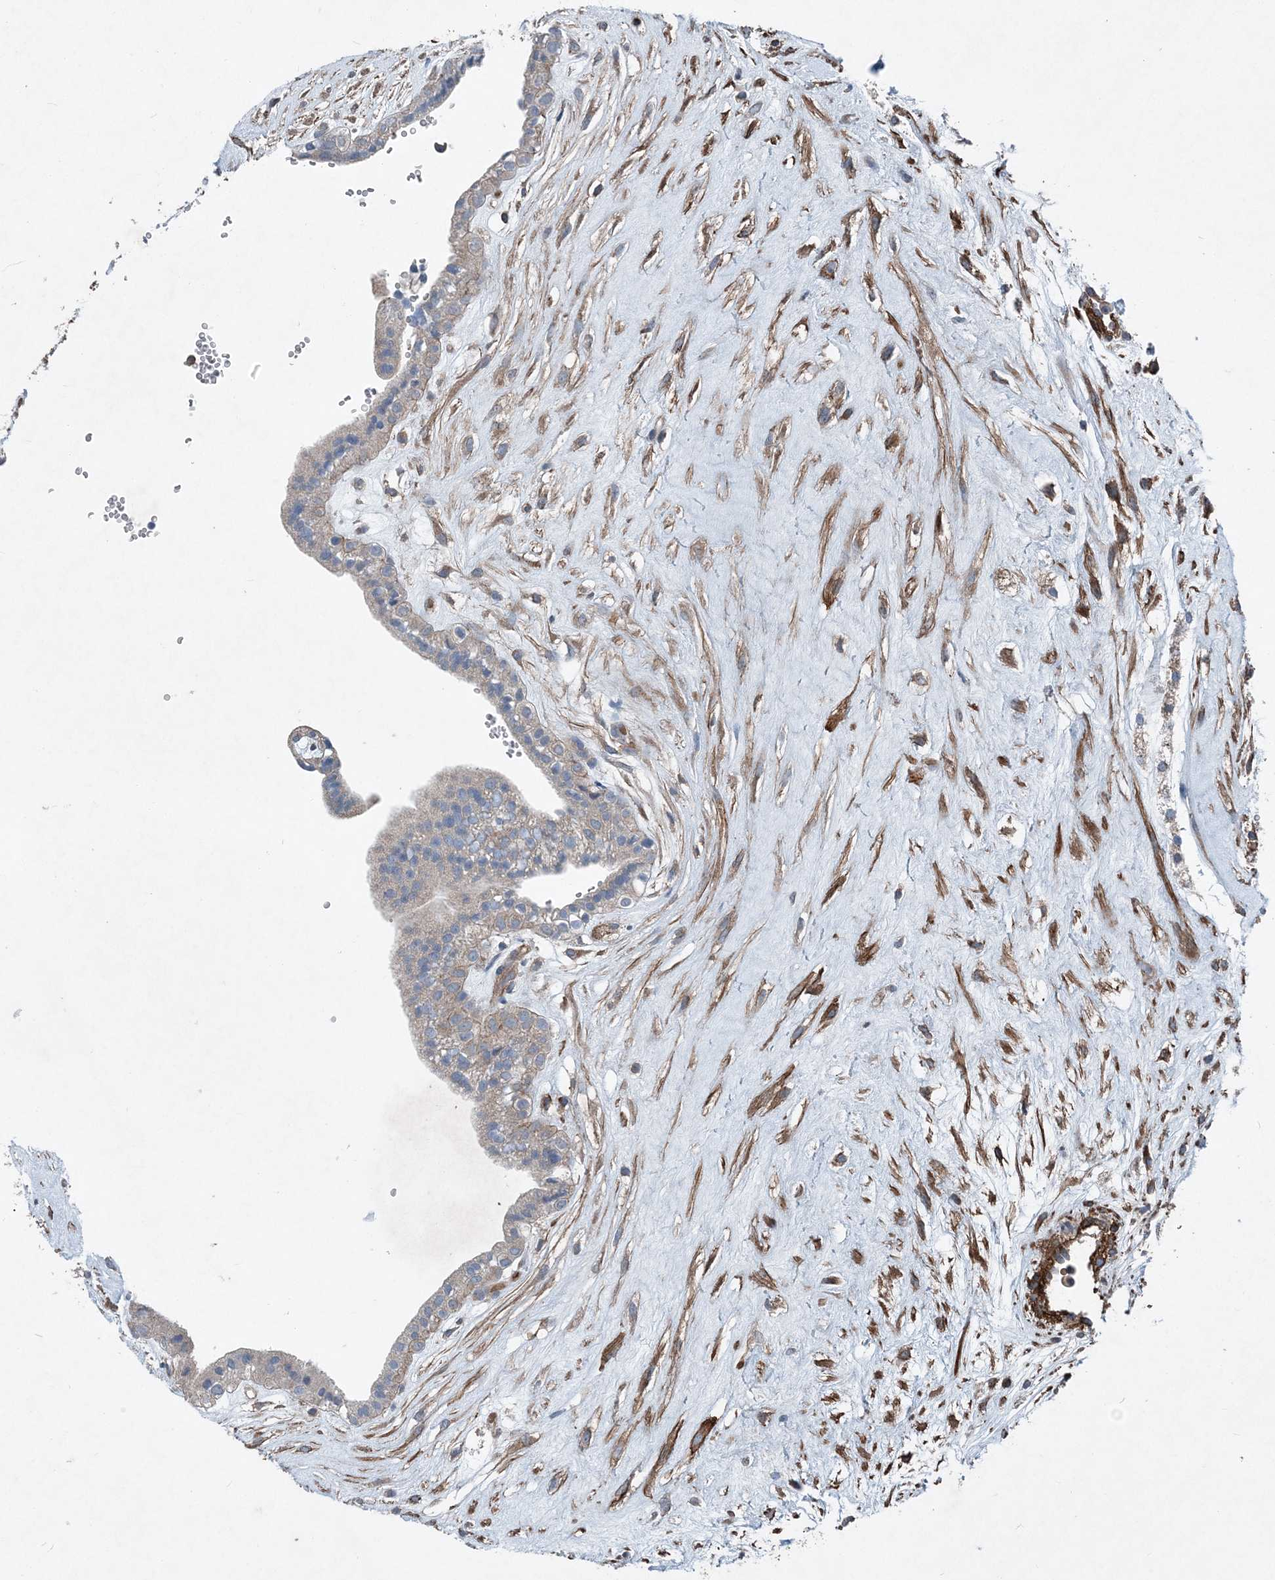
{"staining": {"intensity": "moderate", "quantity": "25%-75%", "location": "cytoplasmic/membranous"}, "tissue": "placenta", "cell_type": "Decidual cells", "image_type": "normal", "snomed": [{"axis": "morphology", "description": "Normal tissue, NOS"}, {"axis": "topography", "description": "Placenta"}], "caption": "The immunohistochemical stain shows moderate cytoplasmic/membranous positivity in decidual cells of normal placenta. (DAB IHC with brightfield microscopy, high magnification).", "gene": "DGUOK", "patient": {"sex": "female", "age": 18}}